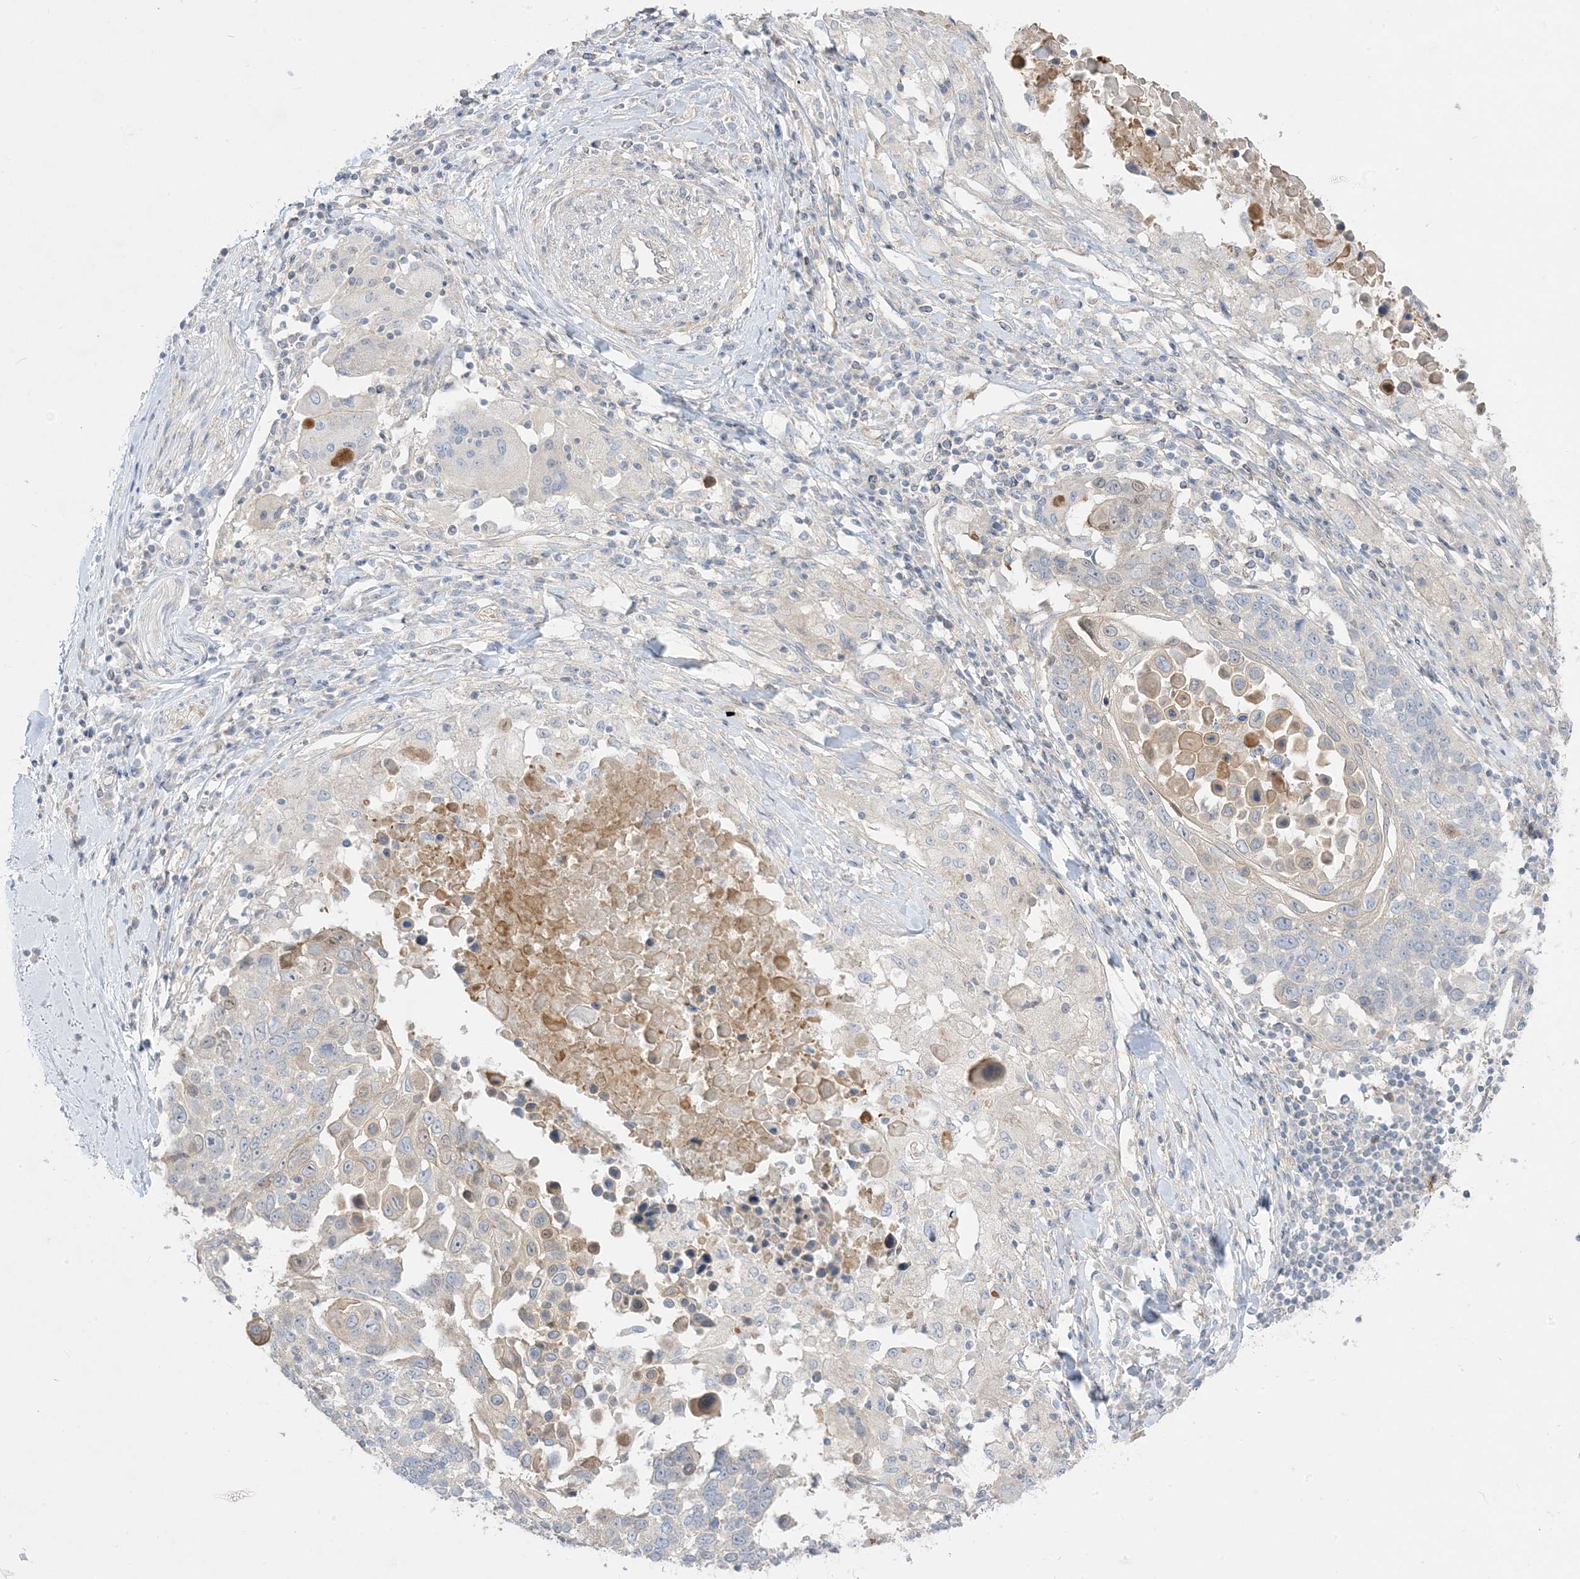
{"staining": {"intensity": "negative", "quantity": "none", "location": "none"}, "tissue": "lung cancer", "cell_type": "Tumor cells", "image_type": "cancer", "snomed": [{"axis": "morphology", "description": "Squamous cell carcinoma, NOS"}, {"axis": "topography", "description": "Lung"}], "caption": "Squamous cell carcinoma (lung) was stained to show a protein in brown. There is no significant staining in tumor cells.", "gene": "ARHGEF9", "patient": {"sex": "male", "age": 66}}